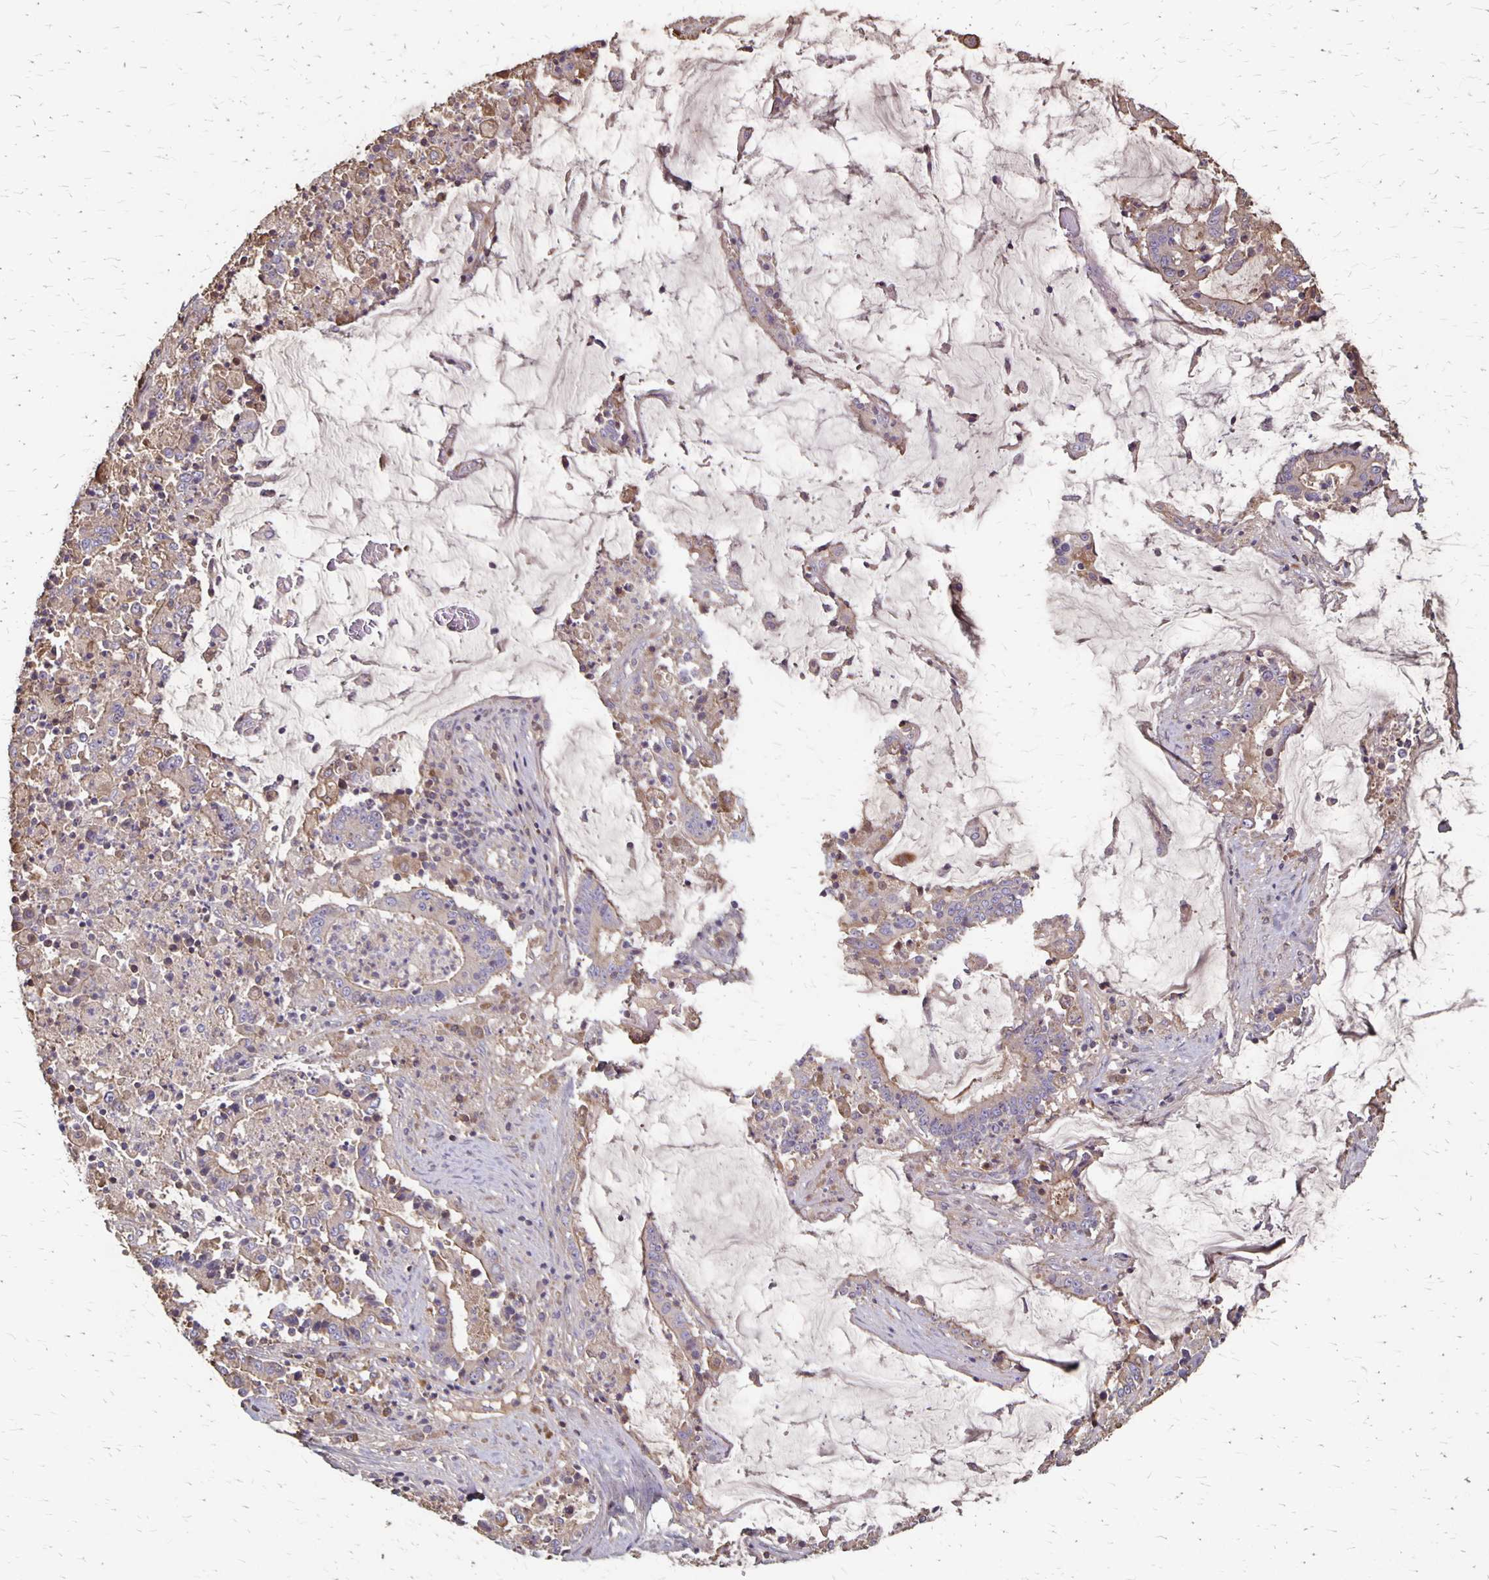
{"staining": {"intensity": "weak", "quantity": "<25%", "location": "cytoplasmic/membranous"}, "tissue": "stomach cancer", "cell_type": "Tumor cells", "image_type": "cancer", "snomed": [{"axis": "morphology", "description": "Adenocarcinoma, NOS"}, {"axis": "topography", "description": "Stomach, upper"}], "caption": "DAB immunohistochemical staining of human stomach cancer (adenocarcinoma) reveals no significant positivity in tumor cells.", "gene": "PROM2", "patient": {"sex": "male", "age": 68}}